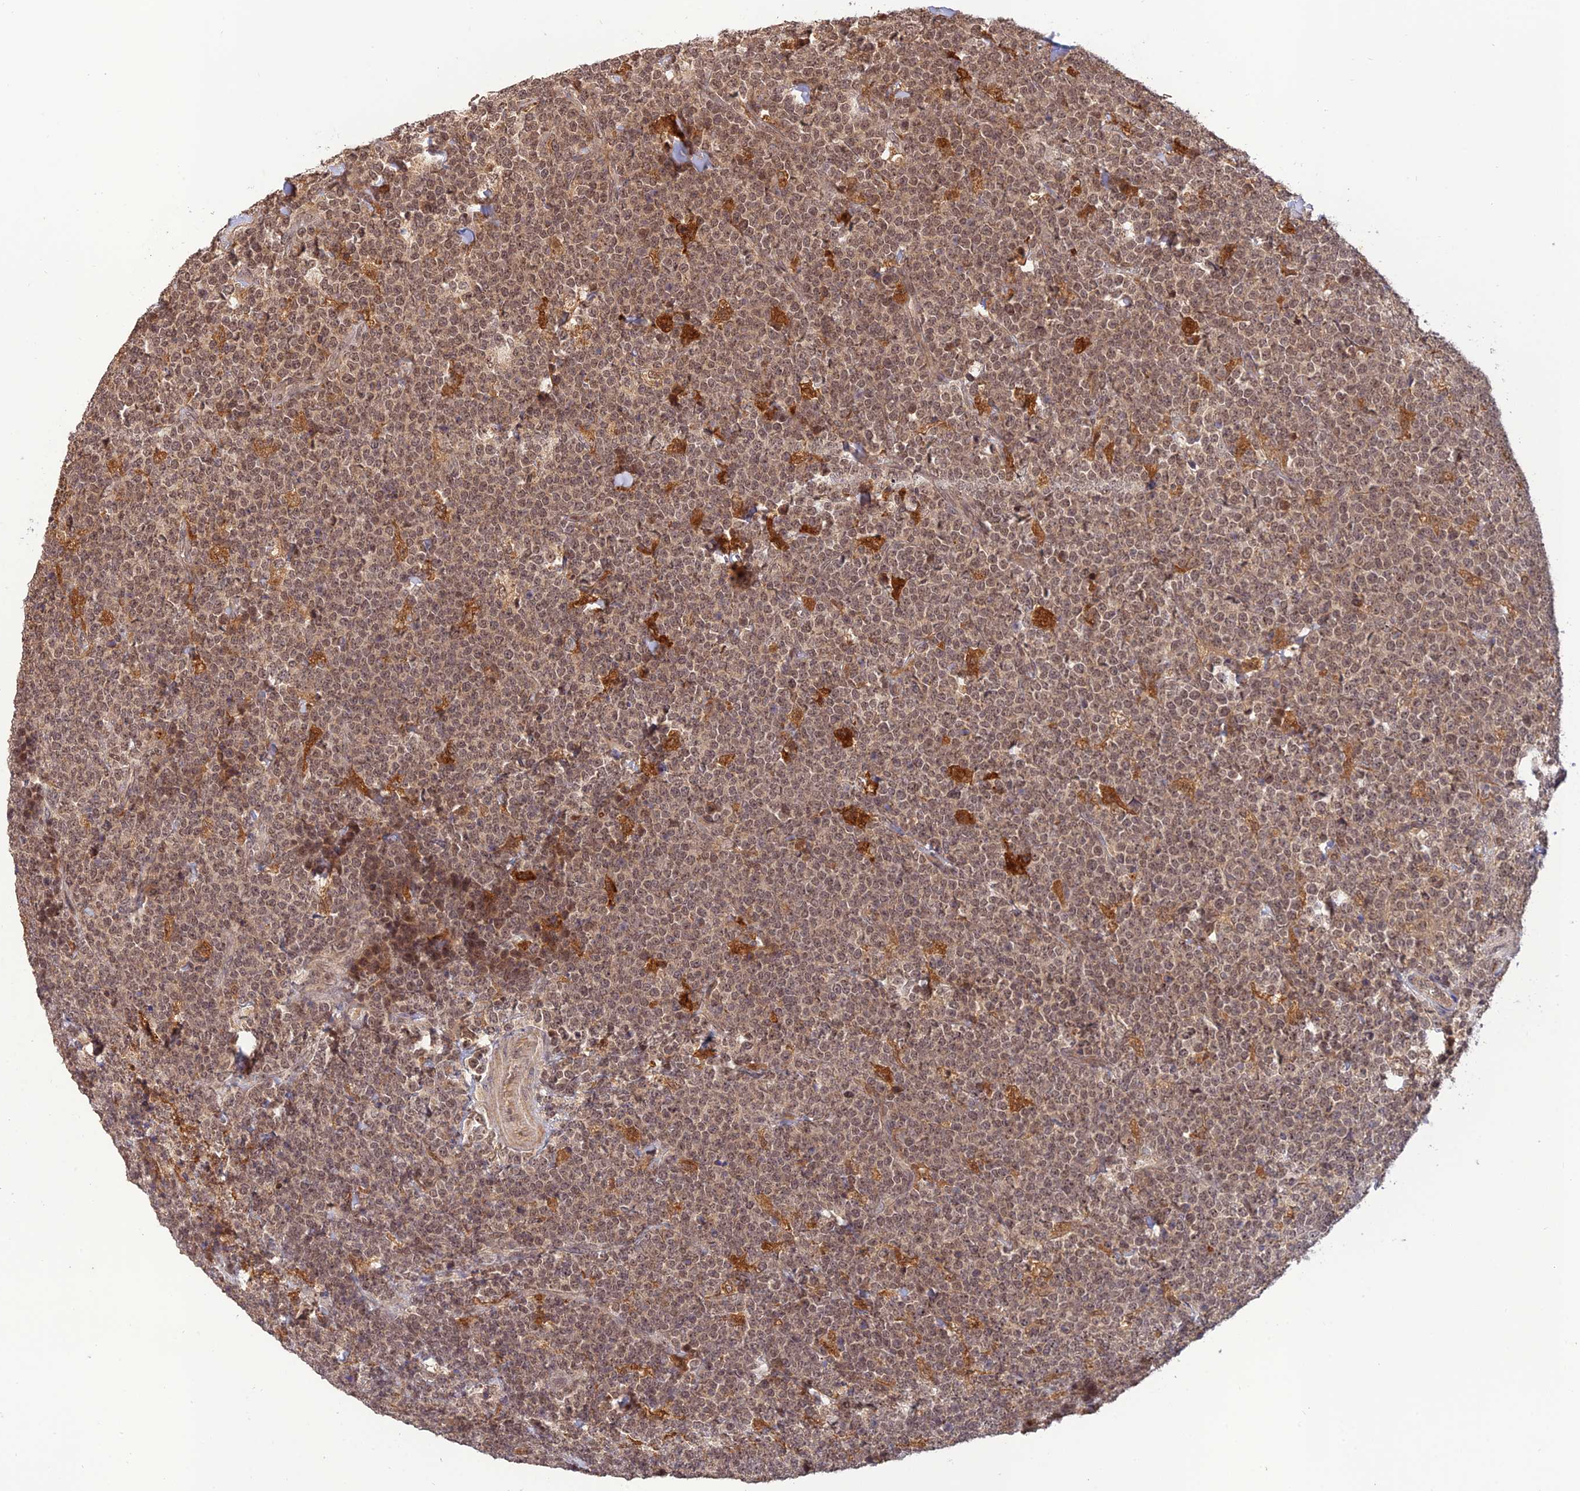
{"staining": {"intensity": "moderate", "quantity": ">75%", "location": "nuclear"}, "tissue": "lymphoma", "cell_type": "Tumor cells", "image_type": "cancer", "snomed": [{"axis": "morphology", "description": "Malignant lymphoma, non-Hodgkin's type, High grade"}, {"axis": "topography", "description": "Small intestine"}], "caption": "High-magnification brightfield microscopy of high-grade malignant lymphoma, non-Hodgkin's type stained with DAB (3,3'-diaminobenzidine) (brown) and counterstained with hematoxylin (blue). tumor cells exhibit moderate nuclear expression is seen in about>75% of cells.", "gene": "REV1", "patient": {"sex": "male", "age": 8}}